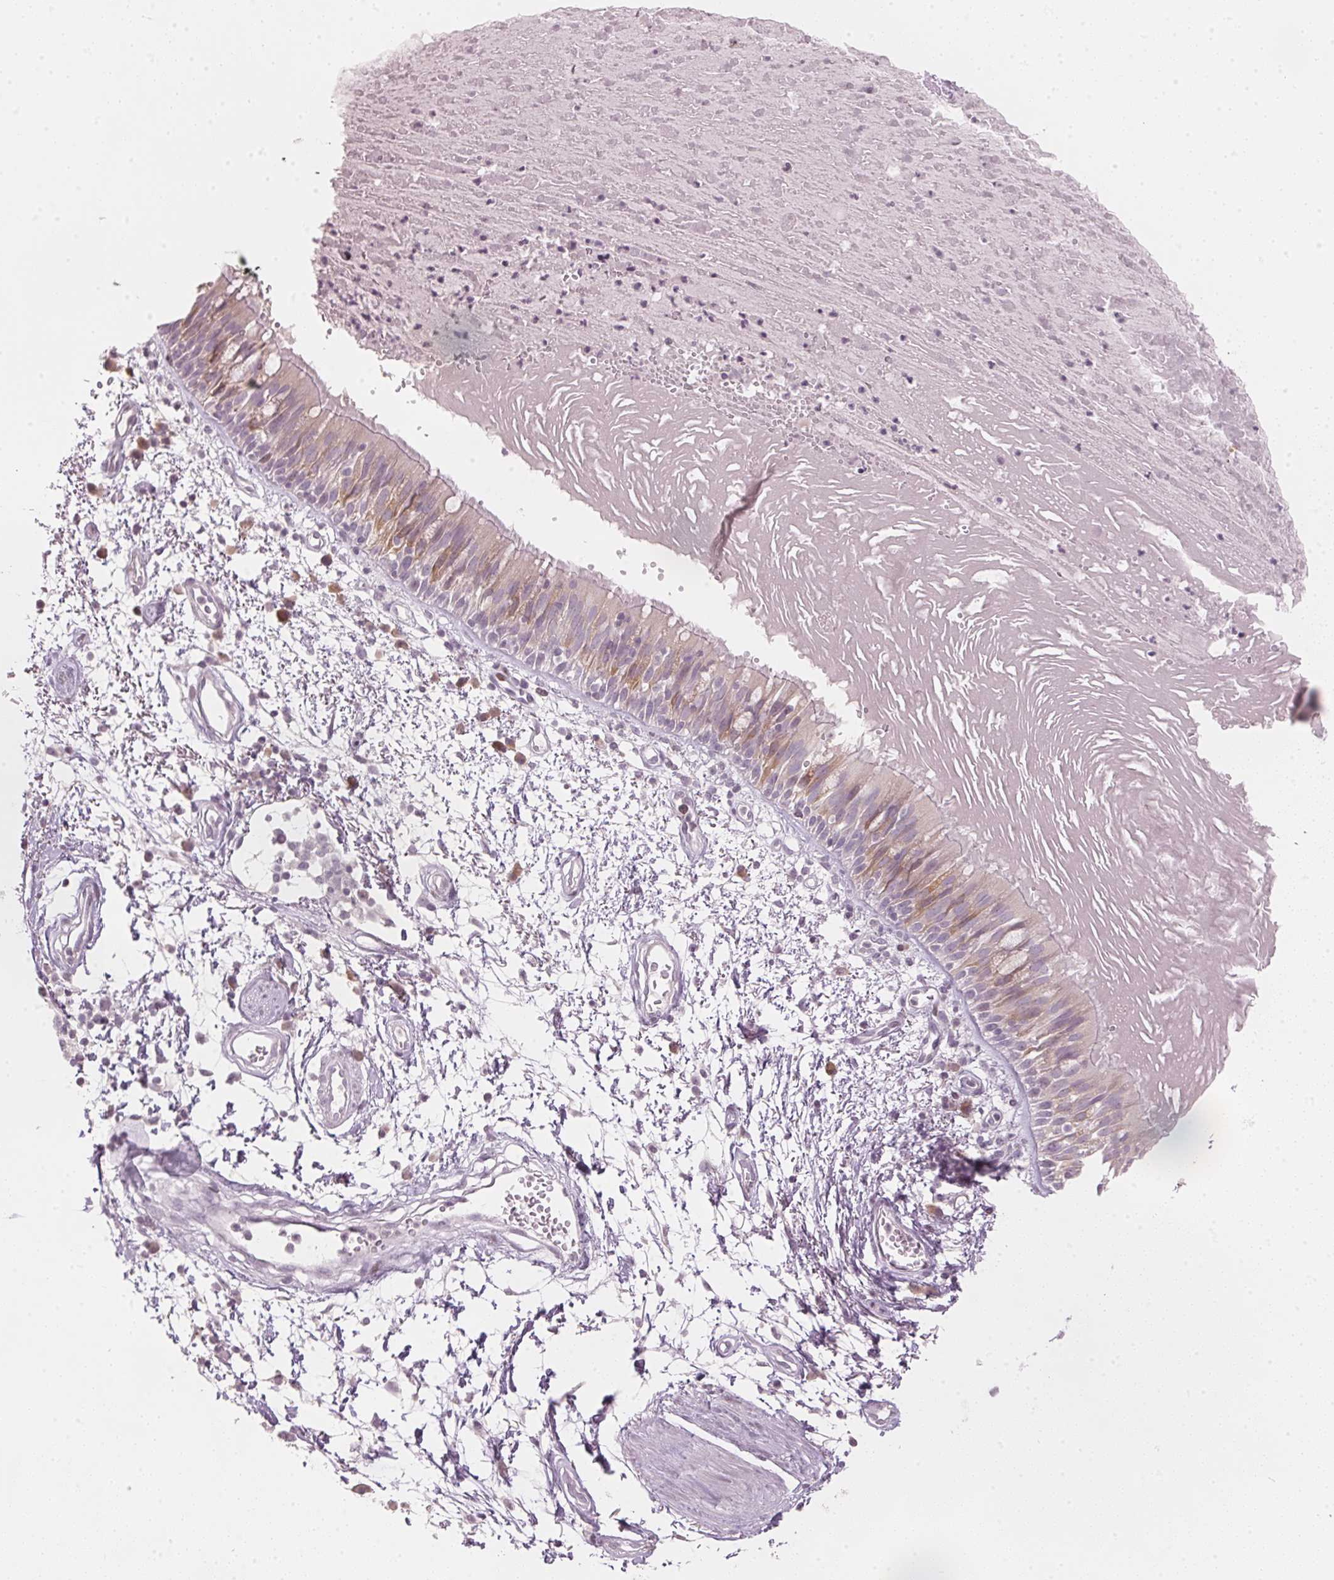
{"staining": {"intensity": "weak", "quantity": "25%-75%", "location": "cytoplasmic/membranous,nuclear"}, "tissue": "bronchus", "cell_type": "Respiratory epithelial cells", "image_type": "normal", "snomed": [{"axis": "morphology", "description": "Normal tissue, NOS"}, {"axis": "morphology", "description": "Squamous cell carcinoma, NOS"}, {"axis": "topography", "description": "Cartilage tissue"}, {"axis": "topography", "description": "Bronchus"}, {"axis": "topography", "description": "Lung"}], "caption": "Immunohistochemistry photomicrograph of unremarkable bronchus: bronchus stained using immunohistochemistry shows low levels of weak protein expression localized specifically in the cytoplasmic/membranous,nuclear of respiratory epithelial cells, appearing as a cytoplasmic/membranous,nuclear brown color.", "gene": "SFRP4", "patient": {"sex": "male", "age": 66}}